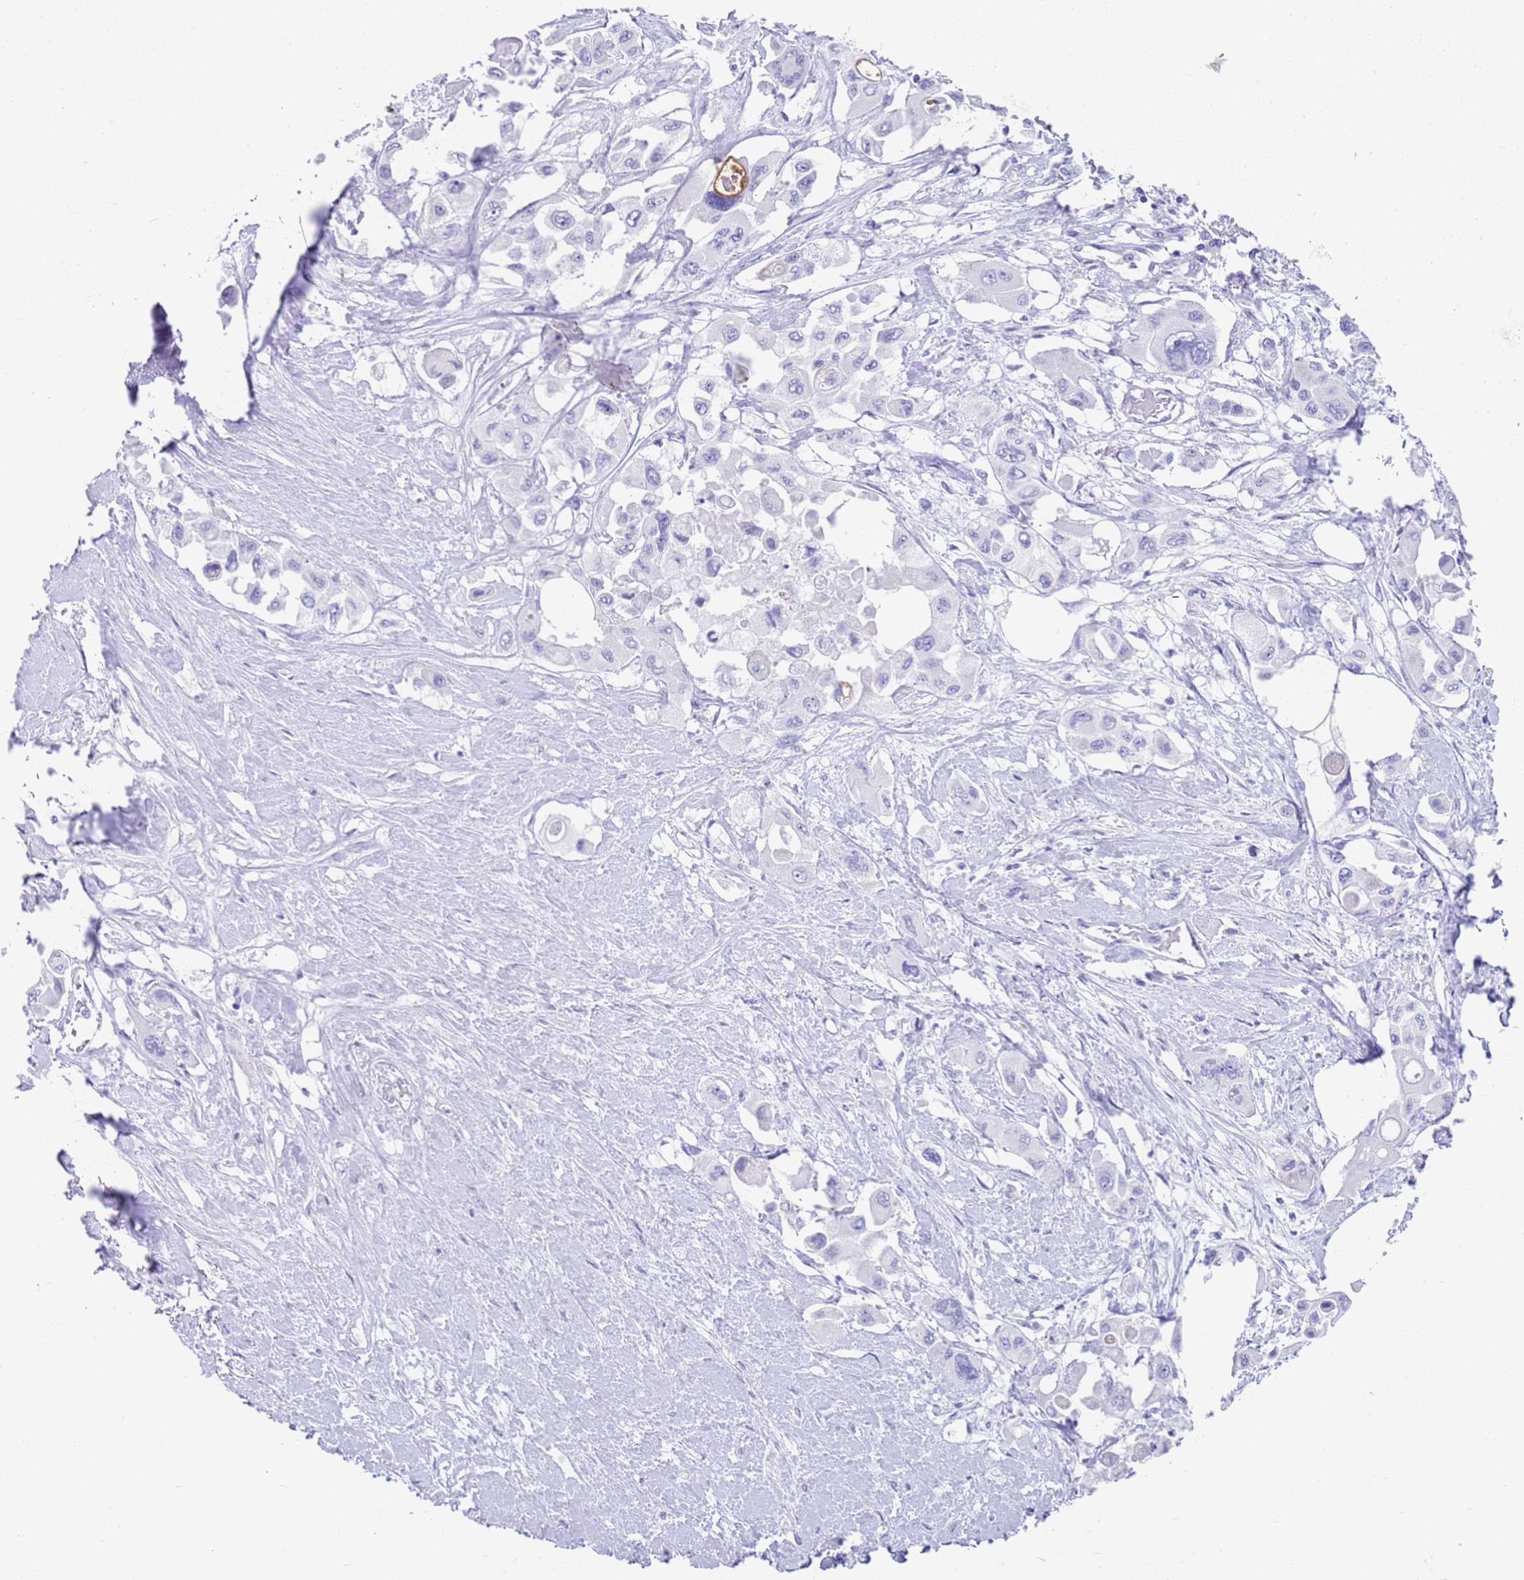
{"staining": {"intensity": "negative", "quantity": "none", "location": "none"}, "tissue": "pancreatic cancer", "cell_type": "Tumor cells", "image_type": "cancer", "snomed": [{"axis": "morphology", "description": "Adenocarcinoma, NOS"}, {"axis": "topography", "description": "Pancreas"}], "caption": "Adenocarcinoma (pancreatic) was stained to show a protein in brown. There is no significant positivity in tumor cells.", "gene": "CPXM2", "patient": {"sex": "male", "age": 92}}